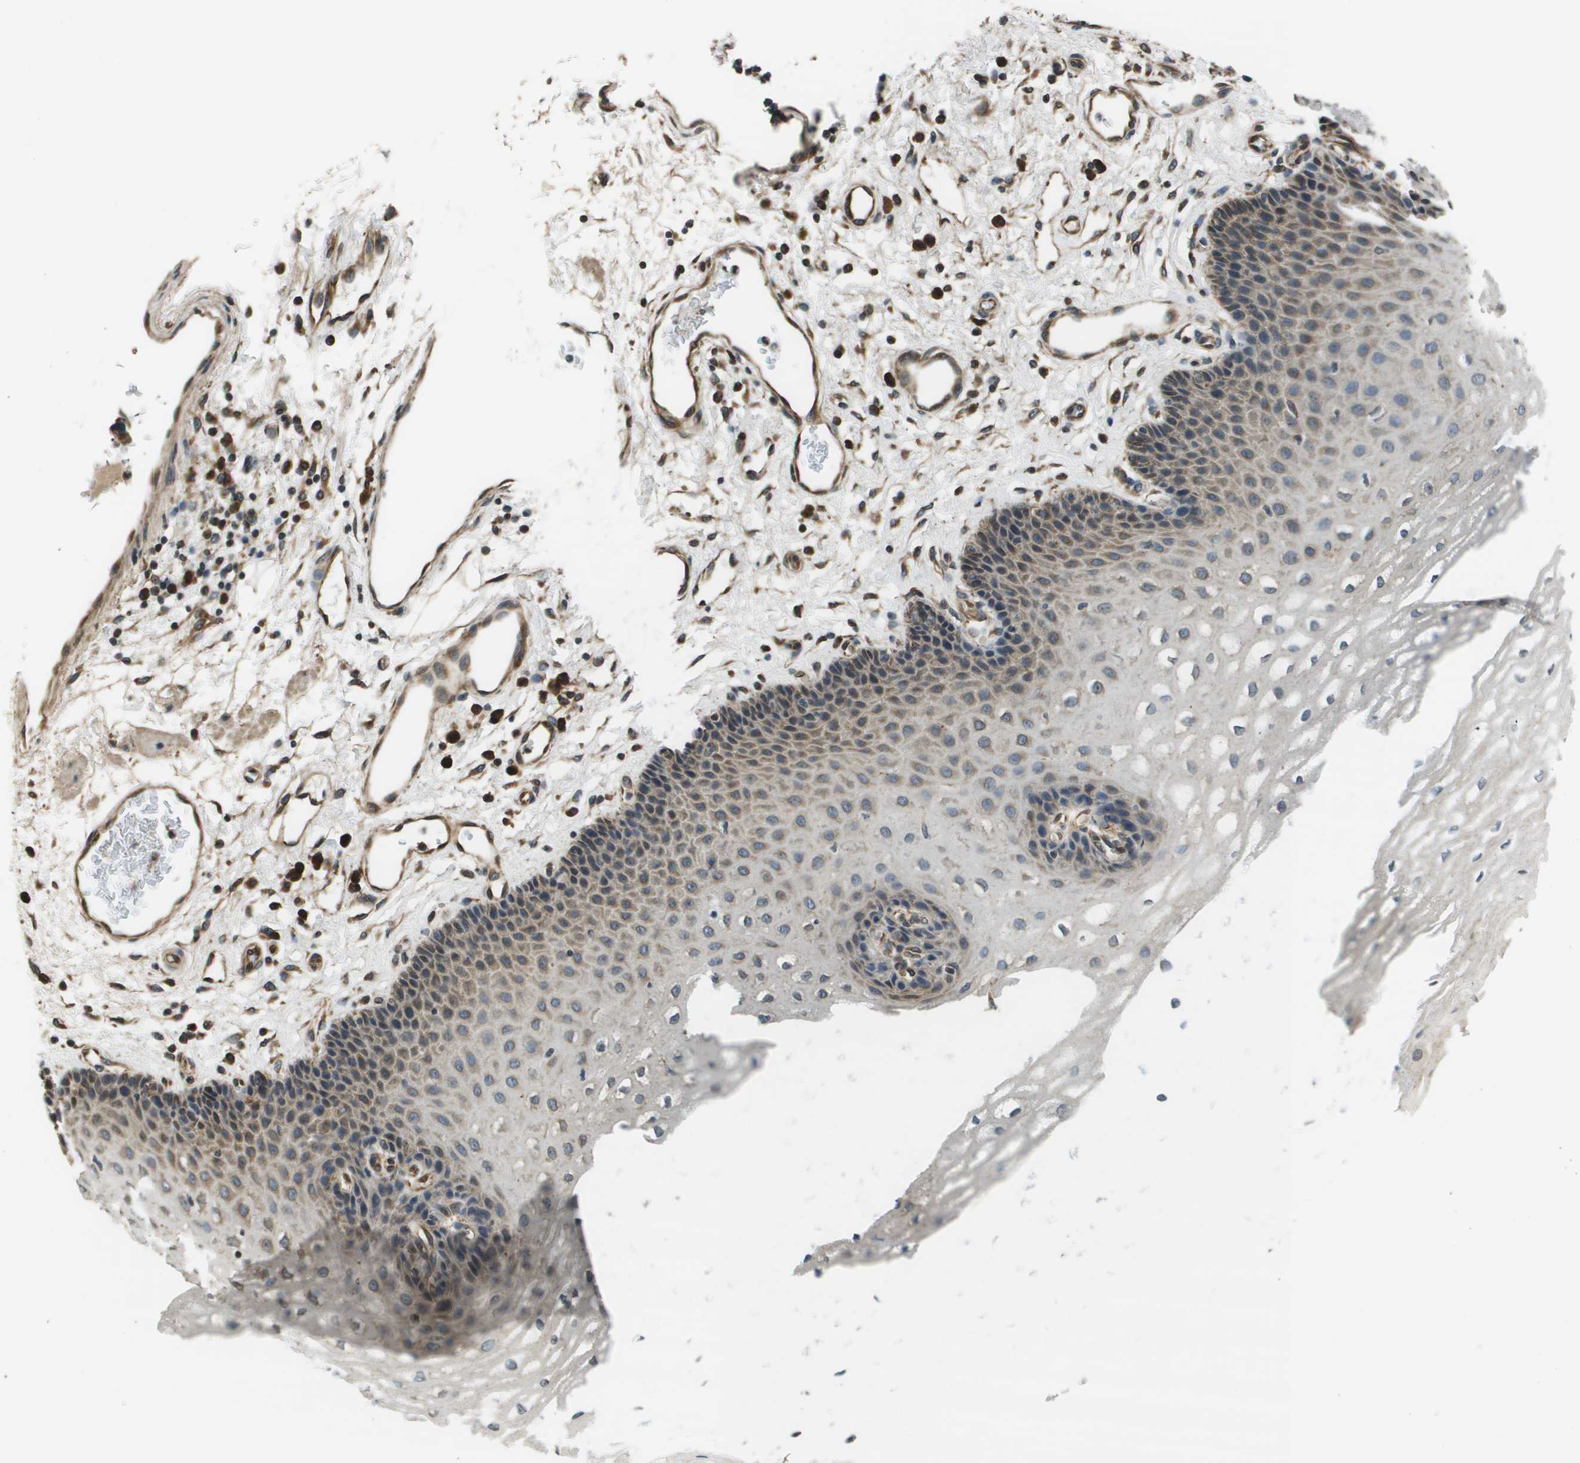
{"staining": {"intensity": "weak", "quantity": "25%-75%", "location": "cytoplasmic/membranous"}, "tissue": "esophagus", "cell_type": "Squamous epithelial cells", "image_type": "normal", "snomed": [{"axis": "morphology", "description": "Normal tissue, NOS"}, {"axis": "topography", "description": "Esophagus"}], "caption": "This histopathology image displays immunohistochemistry staining of unremarkable esophagus, with low weak cytoplasmic/membranous expression in approximately 25%-75% of squamous epithelial cells.", "gene": "SEC62", "patient": {"sex": "male", "age": 54}}